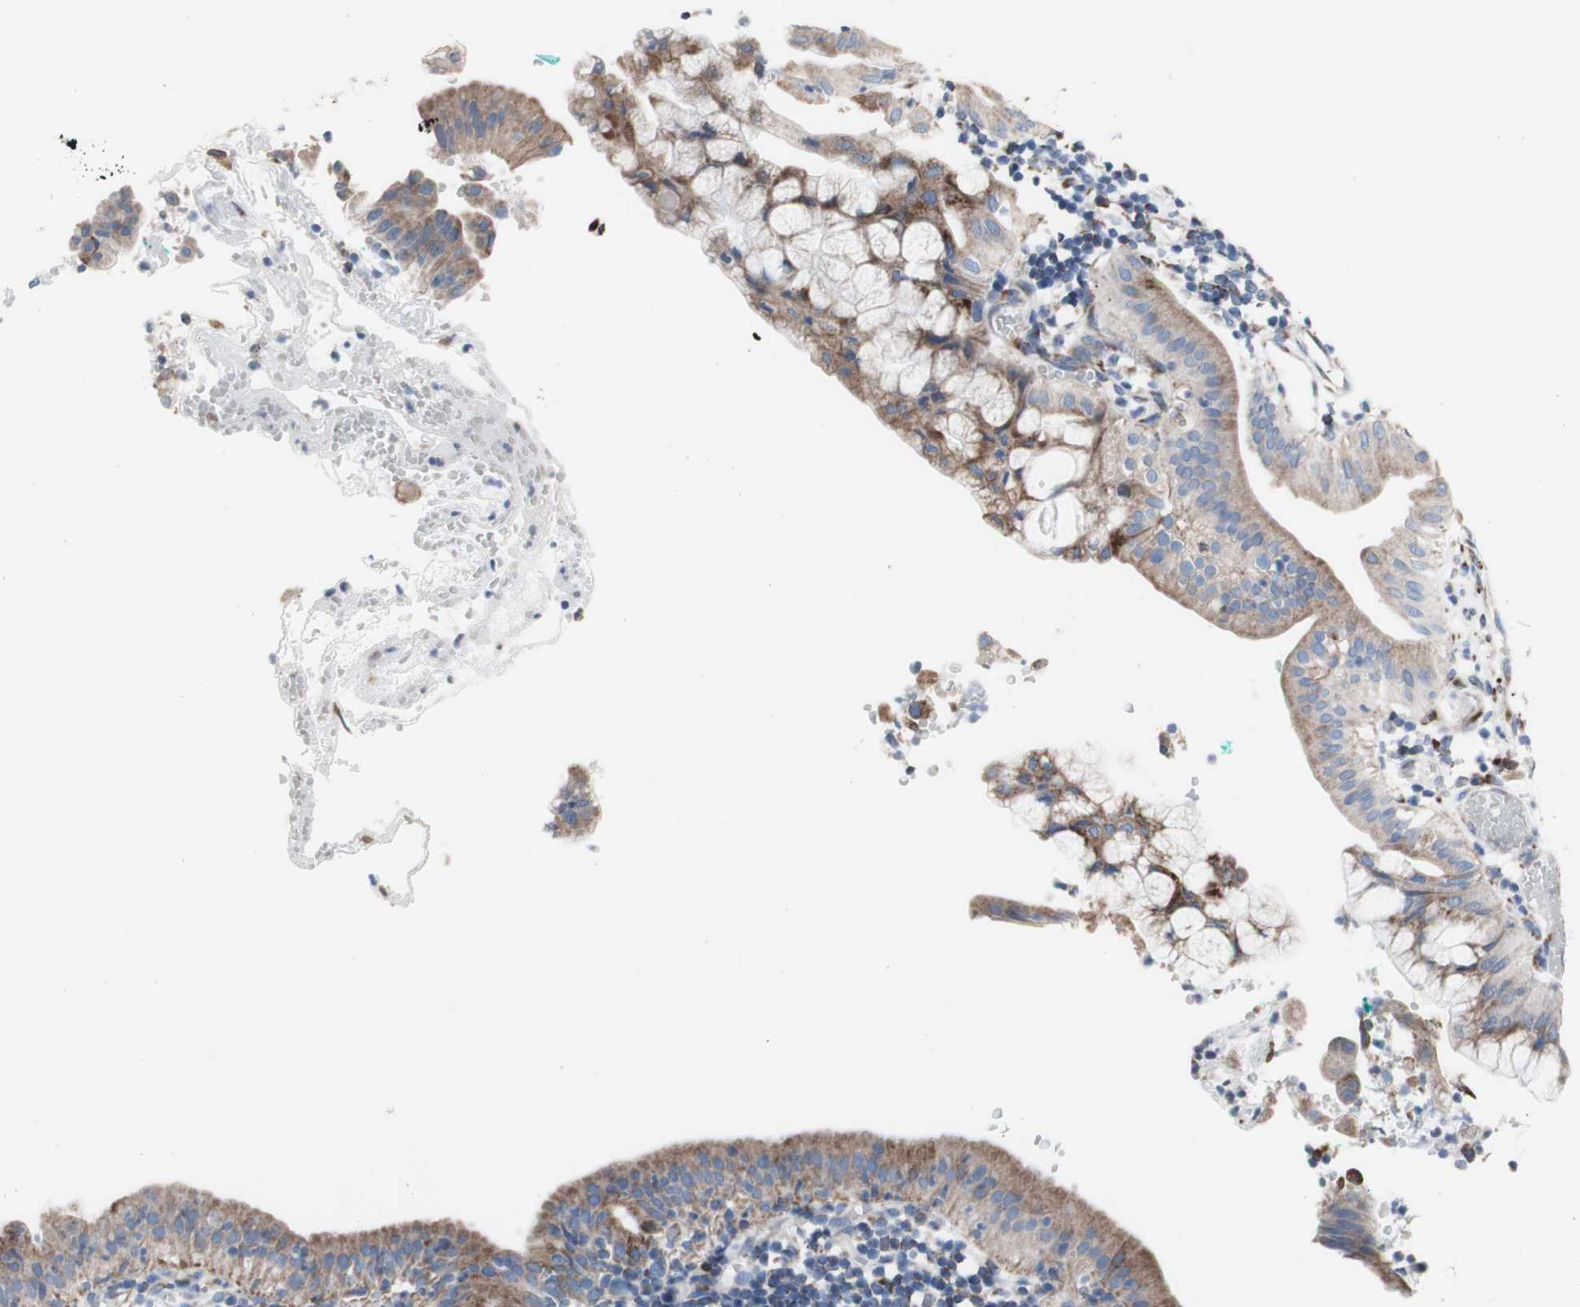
{"staining": {"intensity": "moderate", "quantity": "25%-75%", "location": "cytoplasmic/membranous"}, "tissue": "pancreatic cancer", "cell_type": "Tumor cells", "image_type": "cancer", "snomed": [{"axis": "morphology", "description": "Adenocarcinoma, NOS"}, {"axis": "morphology", "description": "Adenocarcinoma, metastatic, NOS"}, {"axis": "topography", "description": "Lymph node"}, {"axis": "topography", "description": "Pancreas"}, {"axis": "topography", "description": "Duodenum"}], "caption": "Protein expression analysis of metastatic adenocarcinoma (pancreatic) demonstrates moderate cytoplasmic/membranous positivity in approximately 25%-75% of tumor cells.", "gene": "AGPAT5", "patient": {"sex": "female", "age": 64}}